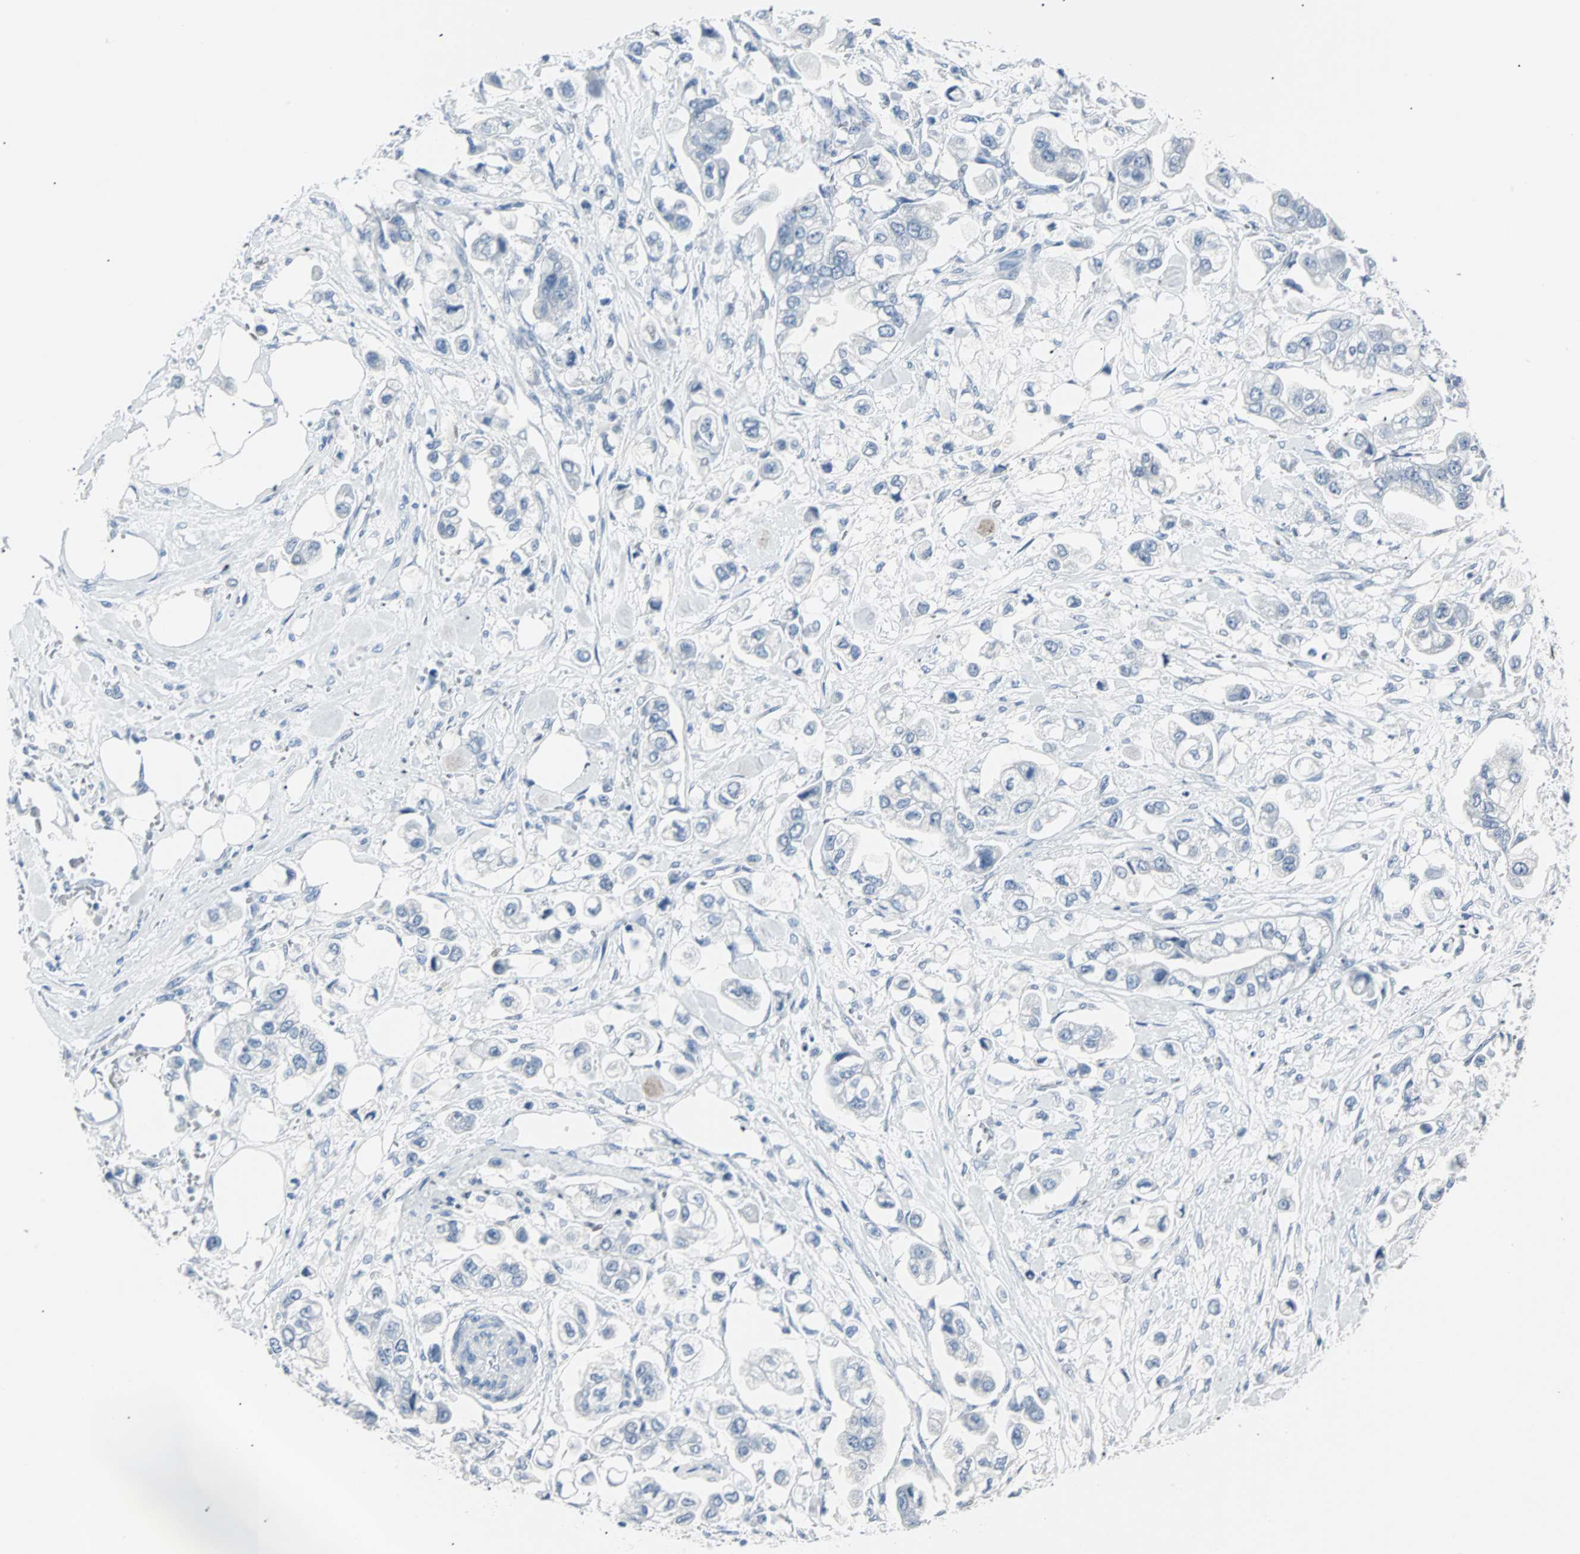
{"staining": {"intensity": "negative", "quantity": "none", "location": "none"}, "tissue": "stomach cancer", "cell_type": "Tumor cells", "image_type": "cancer", "snomed": [{"axis": "morphology", "description": "Adenocarcinoma, NOS"}, {"axis": "topography", "description": "Stomach"}], "caption": "Human stomach adenocarcinoma stained for a protein using immunohistochemistry (IHC) displays no expression in tumor cells.", "gene": "IL33", "patient": {"sex": "male", "age": 62}}